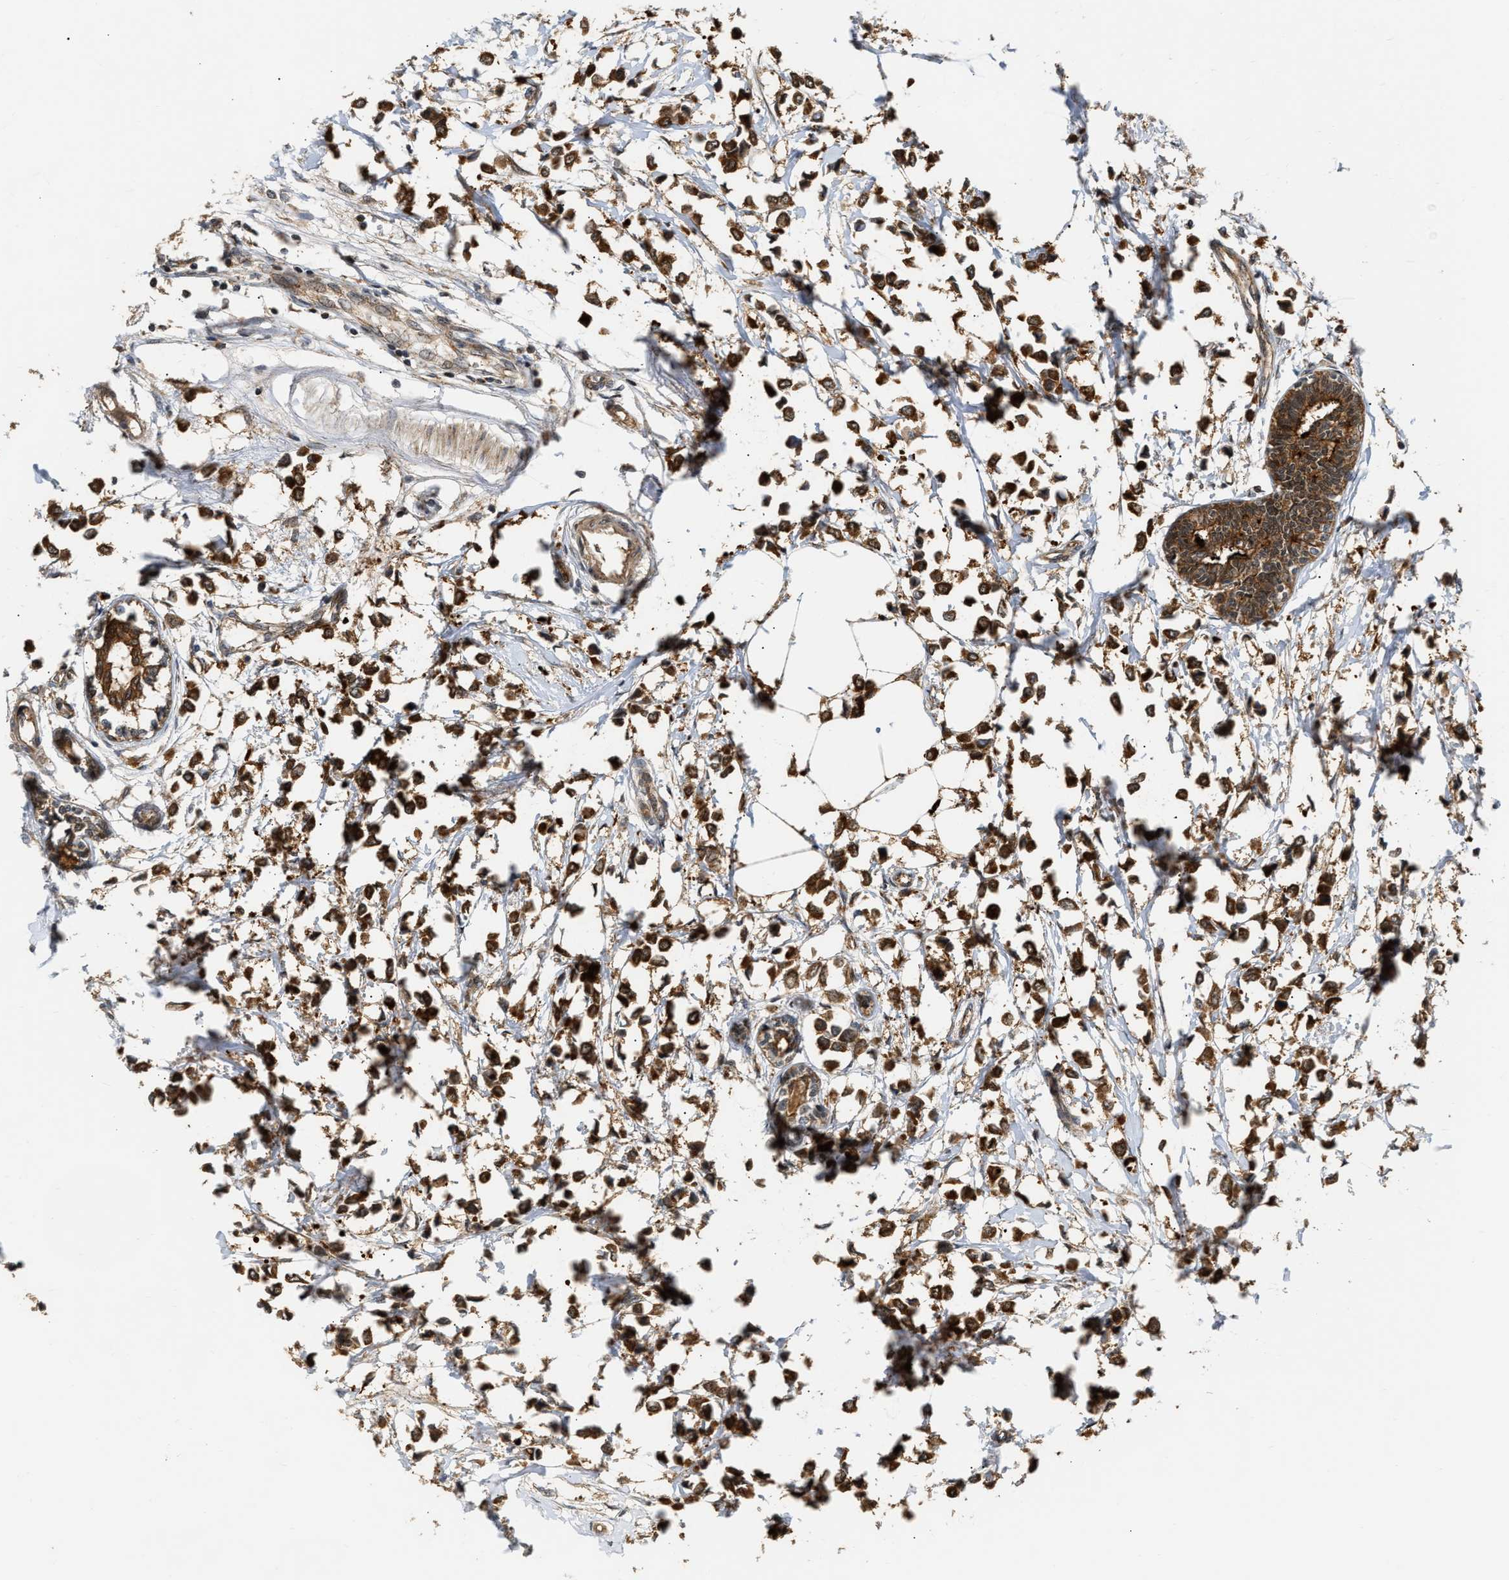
{"staining": {"intensity": "strong", "quantity": ">75%", "location": "cytoplasmic/membranous"}, "tissue": "breast cancer", "cell_type": "Tumor cells", "image_type": "cancer", "snomed": [{"axis": "morphology", "description": "Lobular carcinoma"}, {"axis": "topography", "description": "Breast"}], "caption": "Immunohistochemical staining of human breast cancer (lobular carcinoma) demonstrates high levels of strong cytoplasmic/membranous protein staining in approximately >75% of tumor cells.", "gene": "EXTL2", "patient": {"sex": "female", "age": 51}}